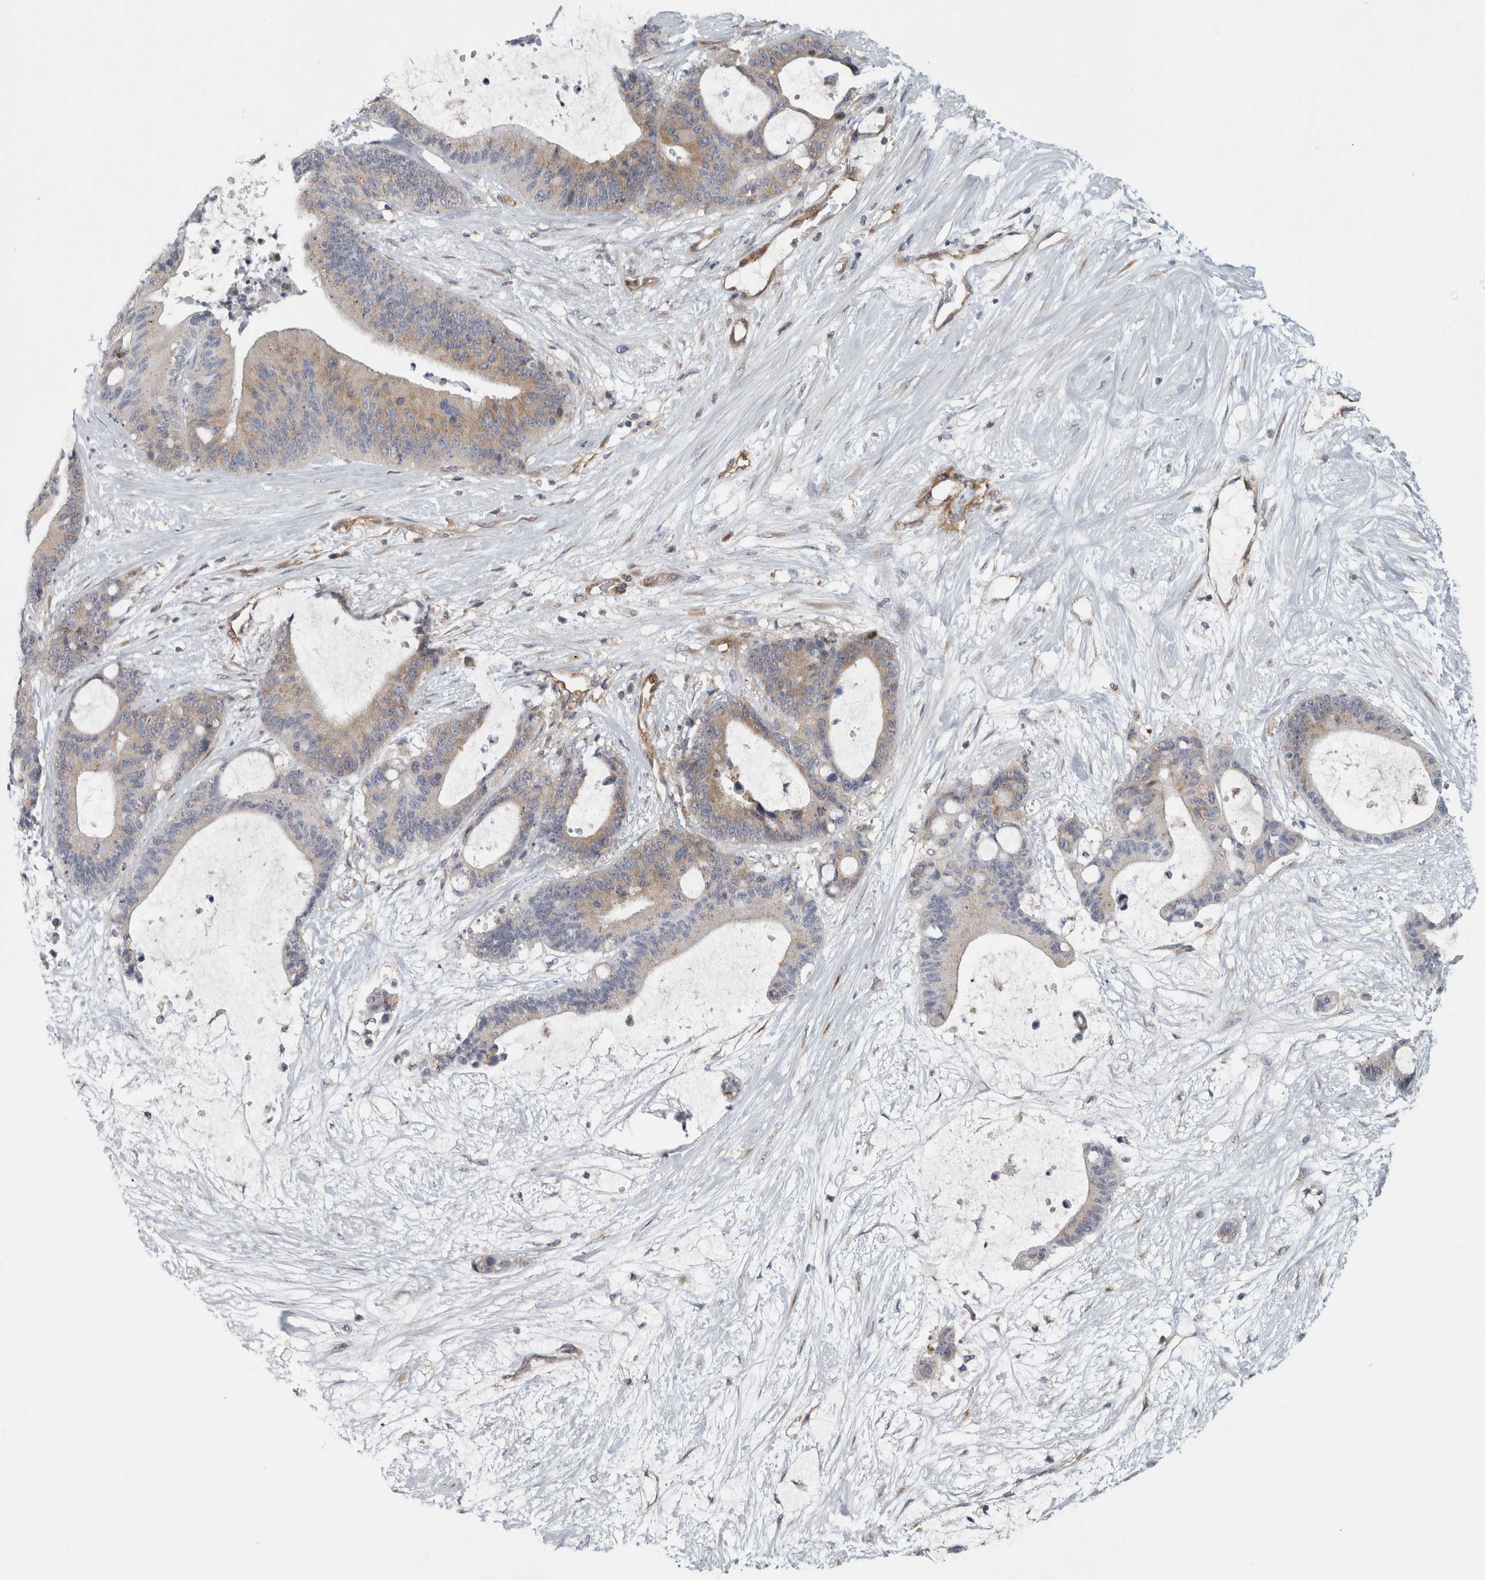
{"staining": {"intensity": "weak", "quantity": ">75%", "location": "cytoplasmic/membranous"}, "tissue": "liver cancer", "cell_type": "Tumor cells", "image_type": "cancer", "snomed": [{"axis": "morphology", "description": "Cholangiocarcinoma"}, {"axis": "topography", "description": "Liver"}], "caption": "Tumor cells show low levels of weak cytoplasmic/membranous positivity in about >75% of cells in human liver cancer. The protein is shown in brown color, while the nuclei are stained blue.", "gene": "PEX6", "patient": {"sex": "female", "age": 73}}